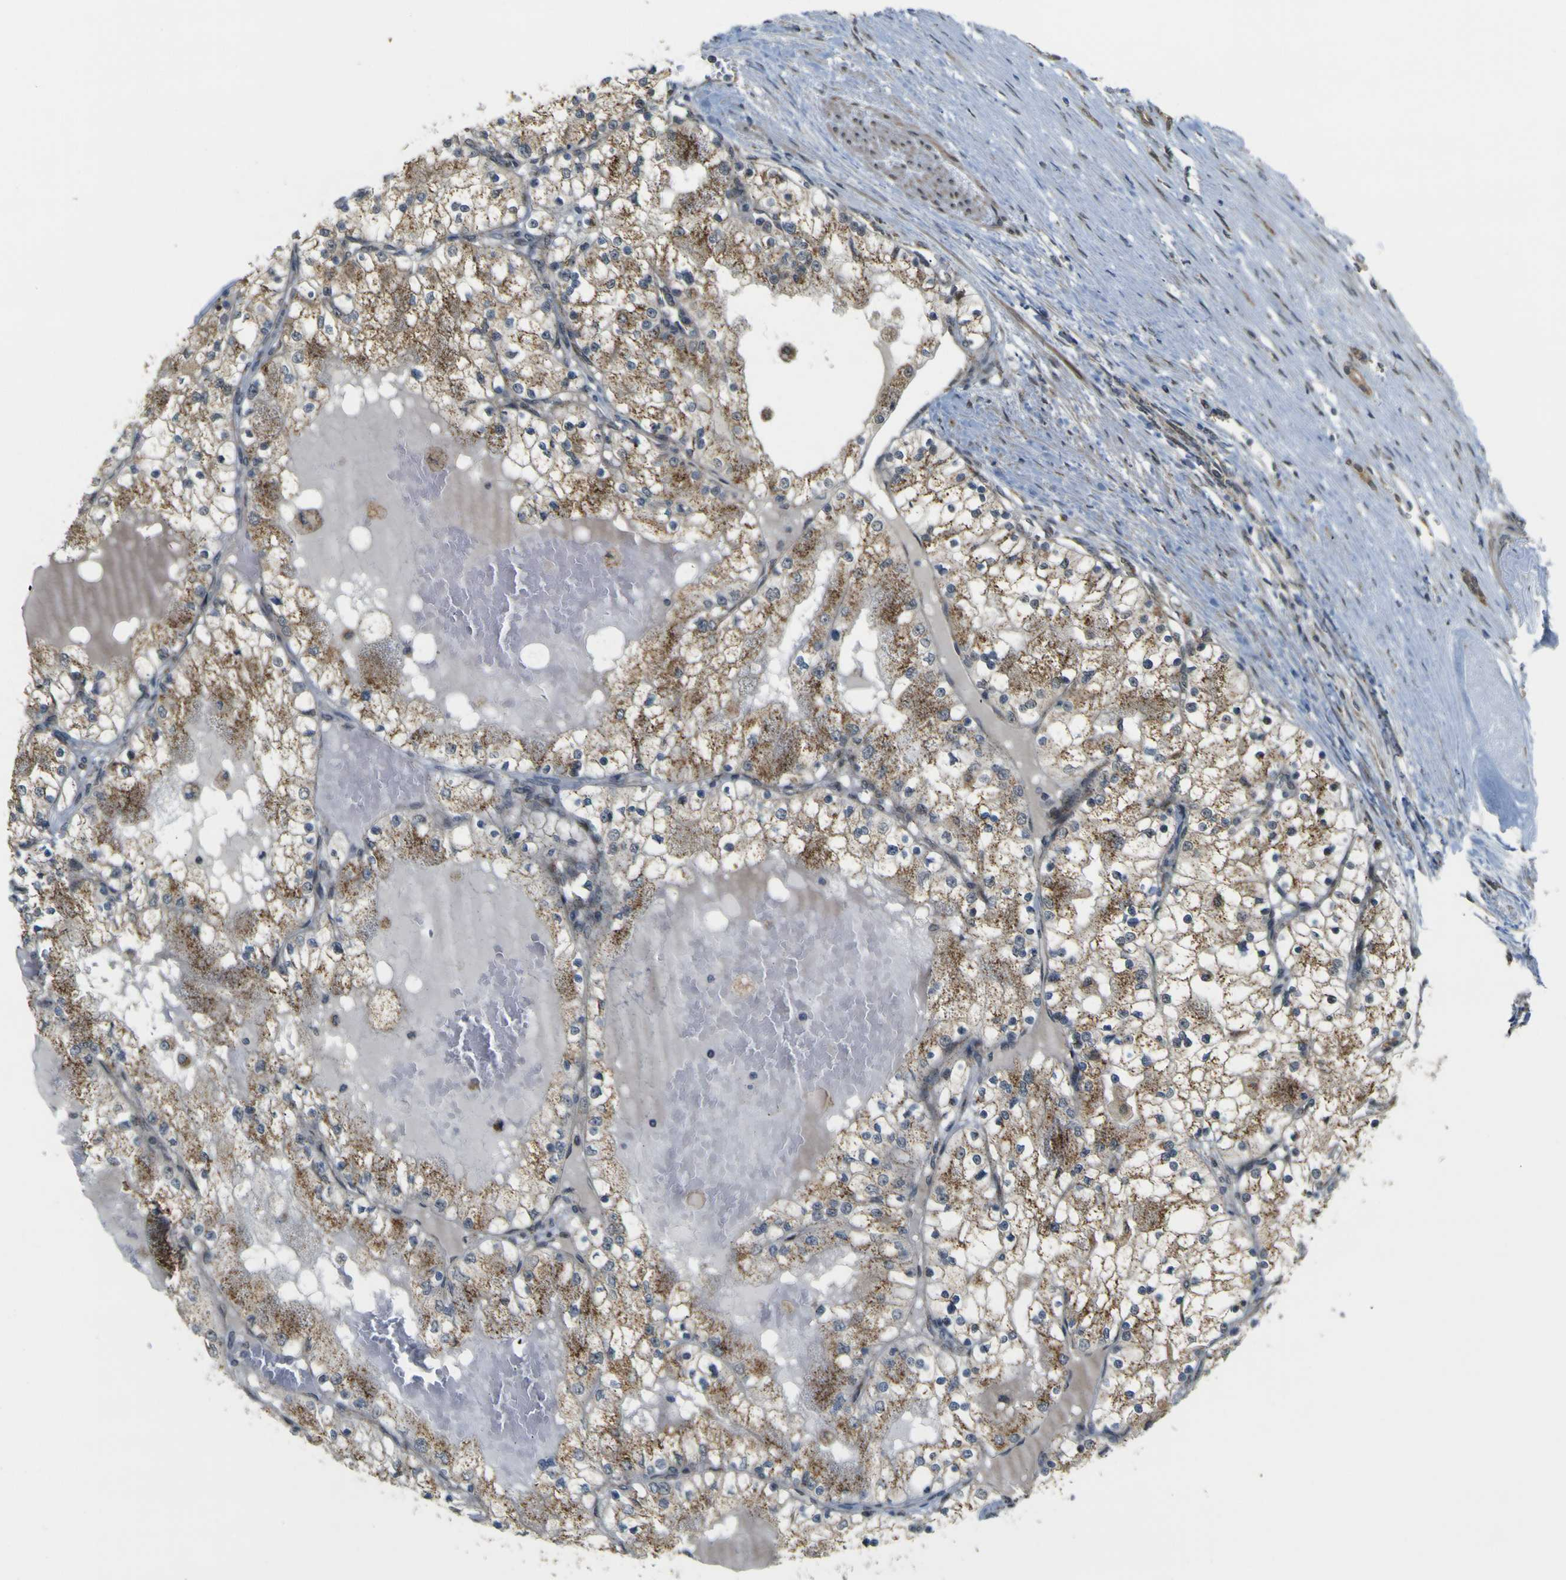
{"staining": {"intensity": "moderate", "quantity": ">75%", "location": "cytoplasmic/membranous"}, "tissue": "renal cancer", "cell_type": "Tumor cells", "image_type": "cancer", "snomed": [{"axis": "morphology", "description": "Adenocarcinoma, NOS"}, {"axis": "topography", "description": "Kidney"}], "caption": "The micrograph shows a brown stain indicating the presence of a protein in the cytoplasmic/membranous of tumor cells in renal adenocarcinoma.", "gene": "ACBD5", "patient": {"sex": "male", "age": 68}}